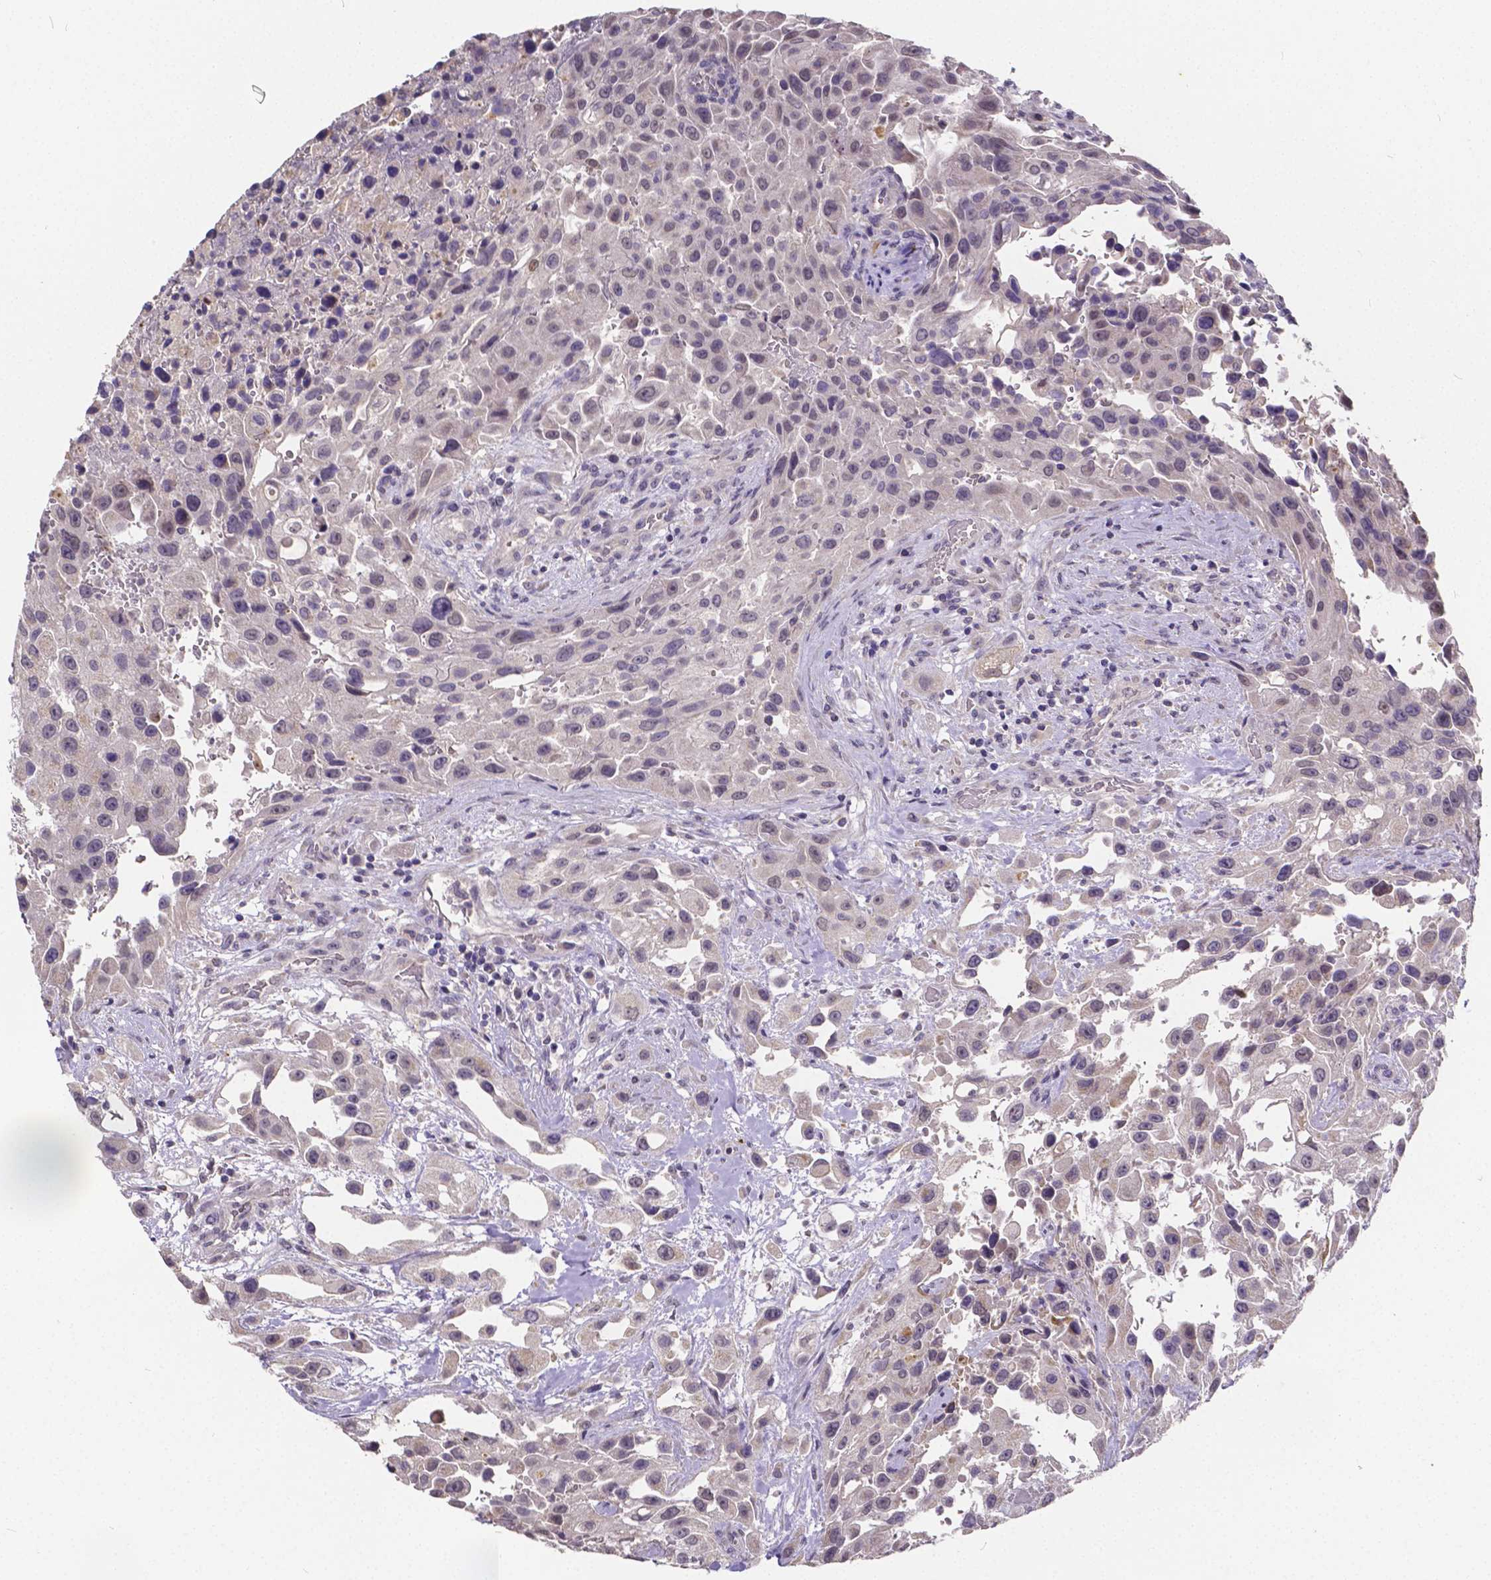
{"staining": {"intensity": "weak", "quantity": "<25%", "location": "nuclear"}, "tissue": "urothelial cancer", "cell_type": "Tumor cells", "image_type": "cancer", "snomed": [{"axis": "morphology", "description": "Urothelial carcinoma, High grade"}, {"axis": "topography", "description": "Urinary bladder"}], "caption": "This micrograph is of urothelial cancer stained with immunohistochemistry (IHC) to label a protein in brown with the nuclei are counter-stained blue. There is no staining in tumor cells.", "gene": "CTNNA2", "patient": {"sex": "male", "age": 79}}